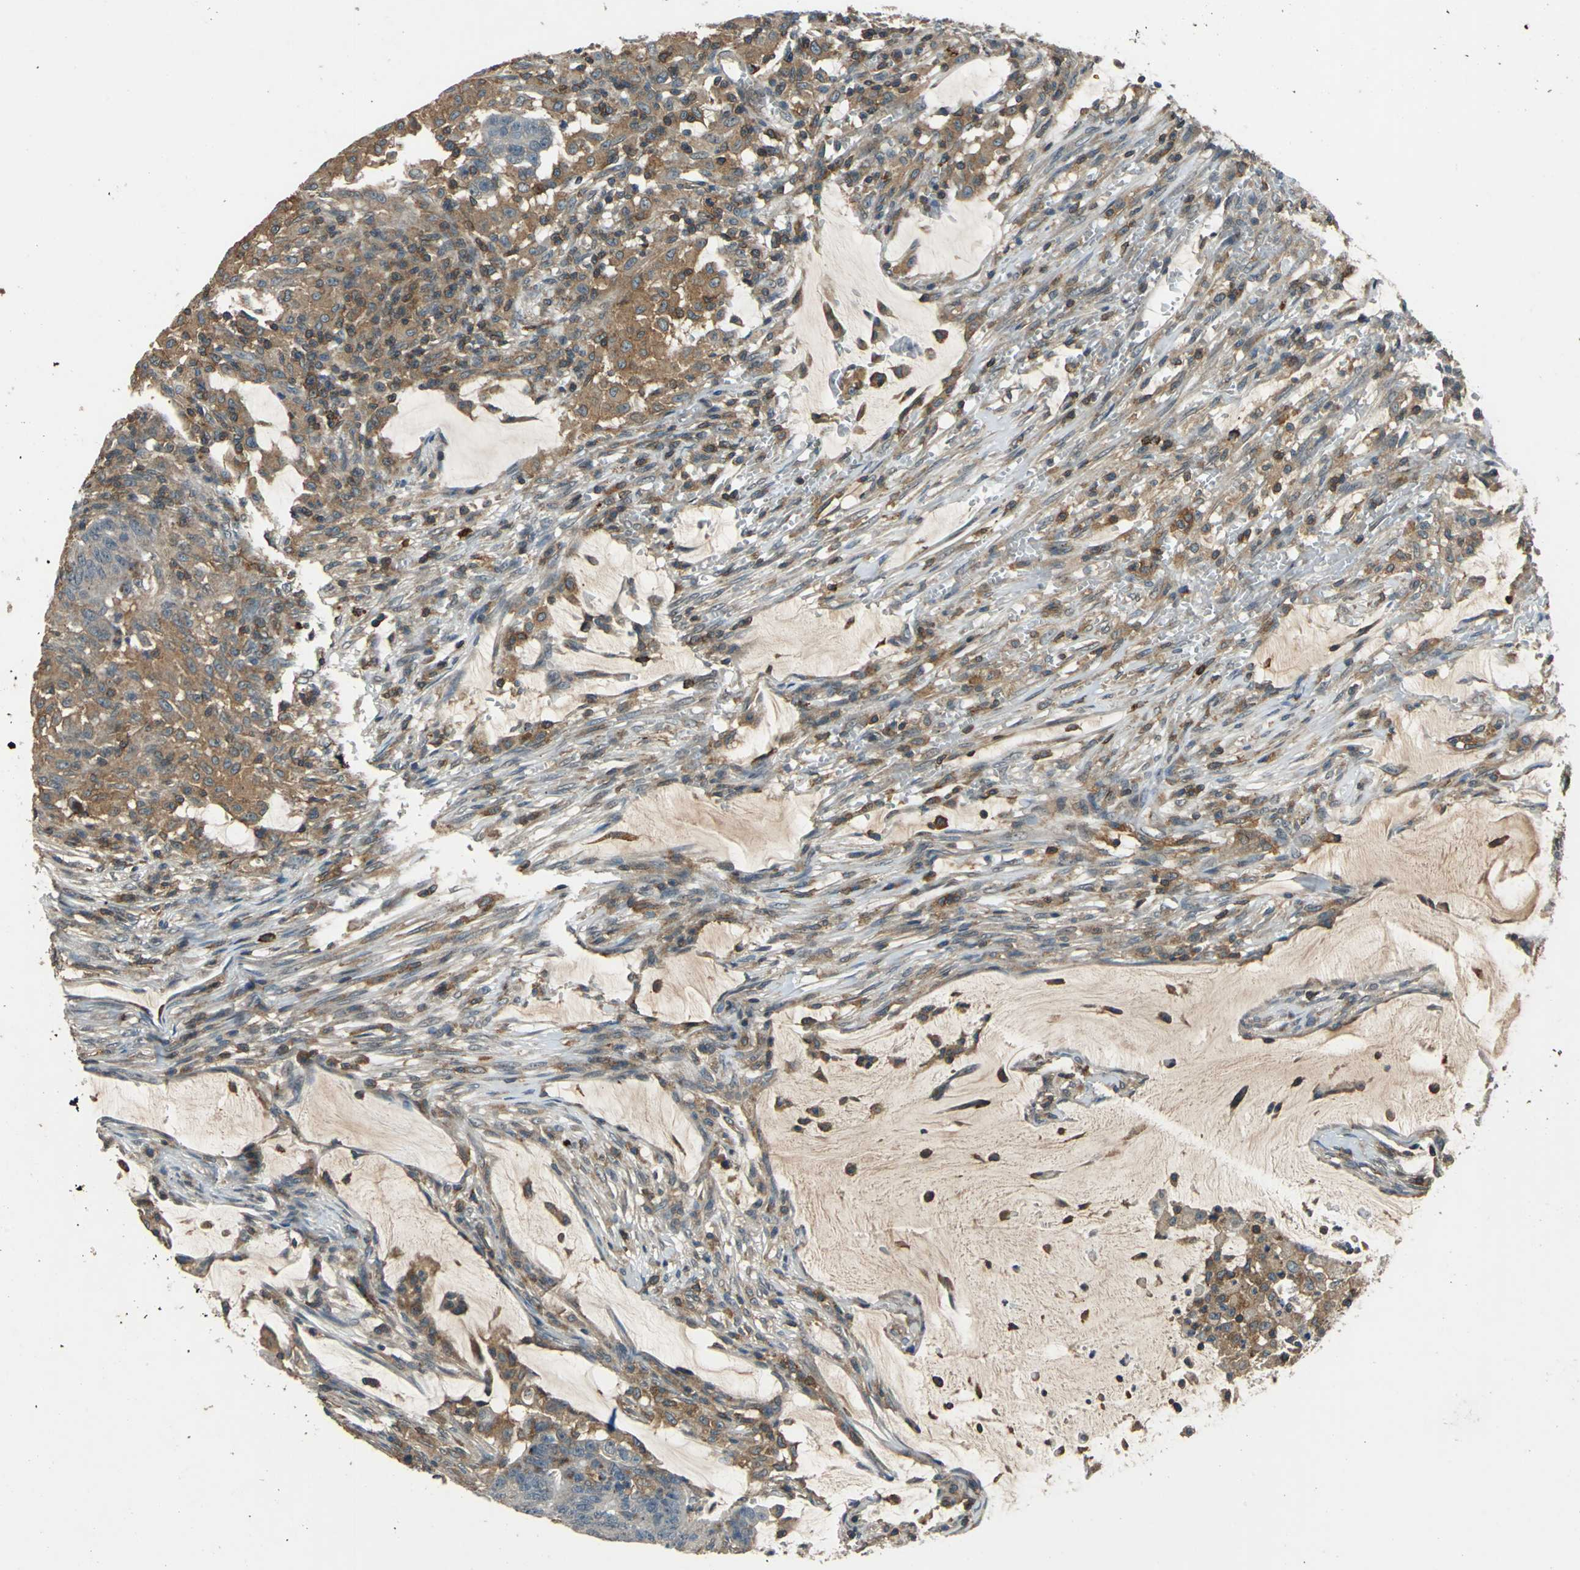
{"staining": {"intensity": "weak", "quantity": ">75%", "location": "cytoplasmic/membranous"}, "tissue": "colorectal cancer", "cell_type": "Tumor cells", "image_type": "cancer", "snomed": [{"axis": "morphology", "description": "Adenocarcinoma, NOS"}, {"axis": "topography", "description": "Colon"}], "caption": "Colorectal cancer (adenocarcinoma) stained for a protein exhibits weak cytoplasmic/membranous positivity in tumor cells.", "gene": "SLC19A2", "patient": {"sex": "male", "age": 45}}